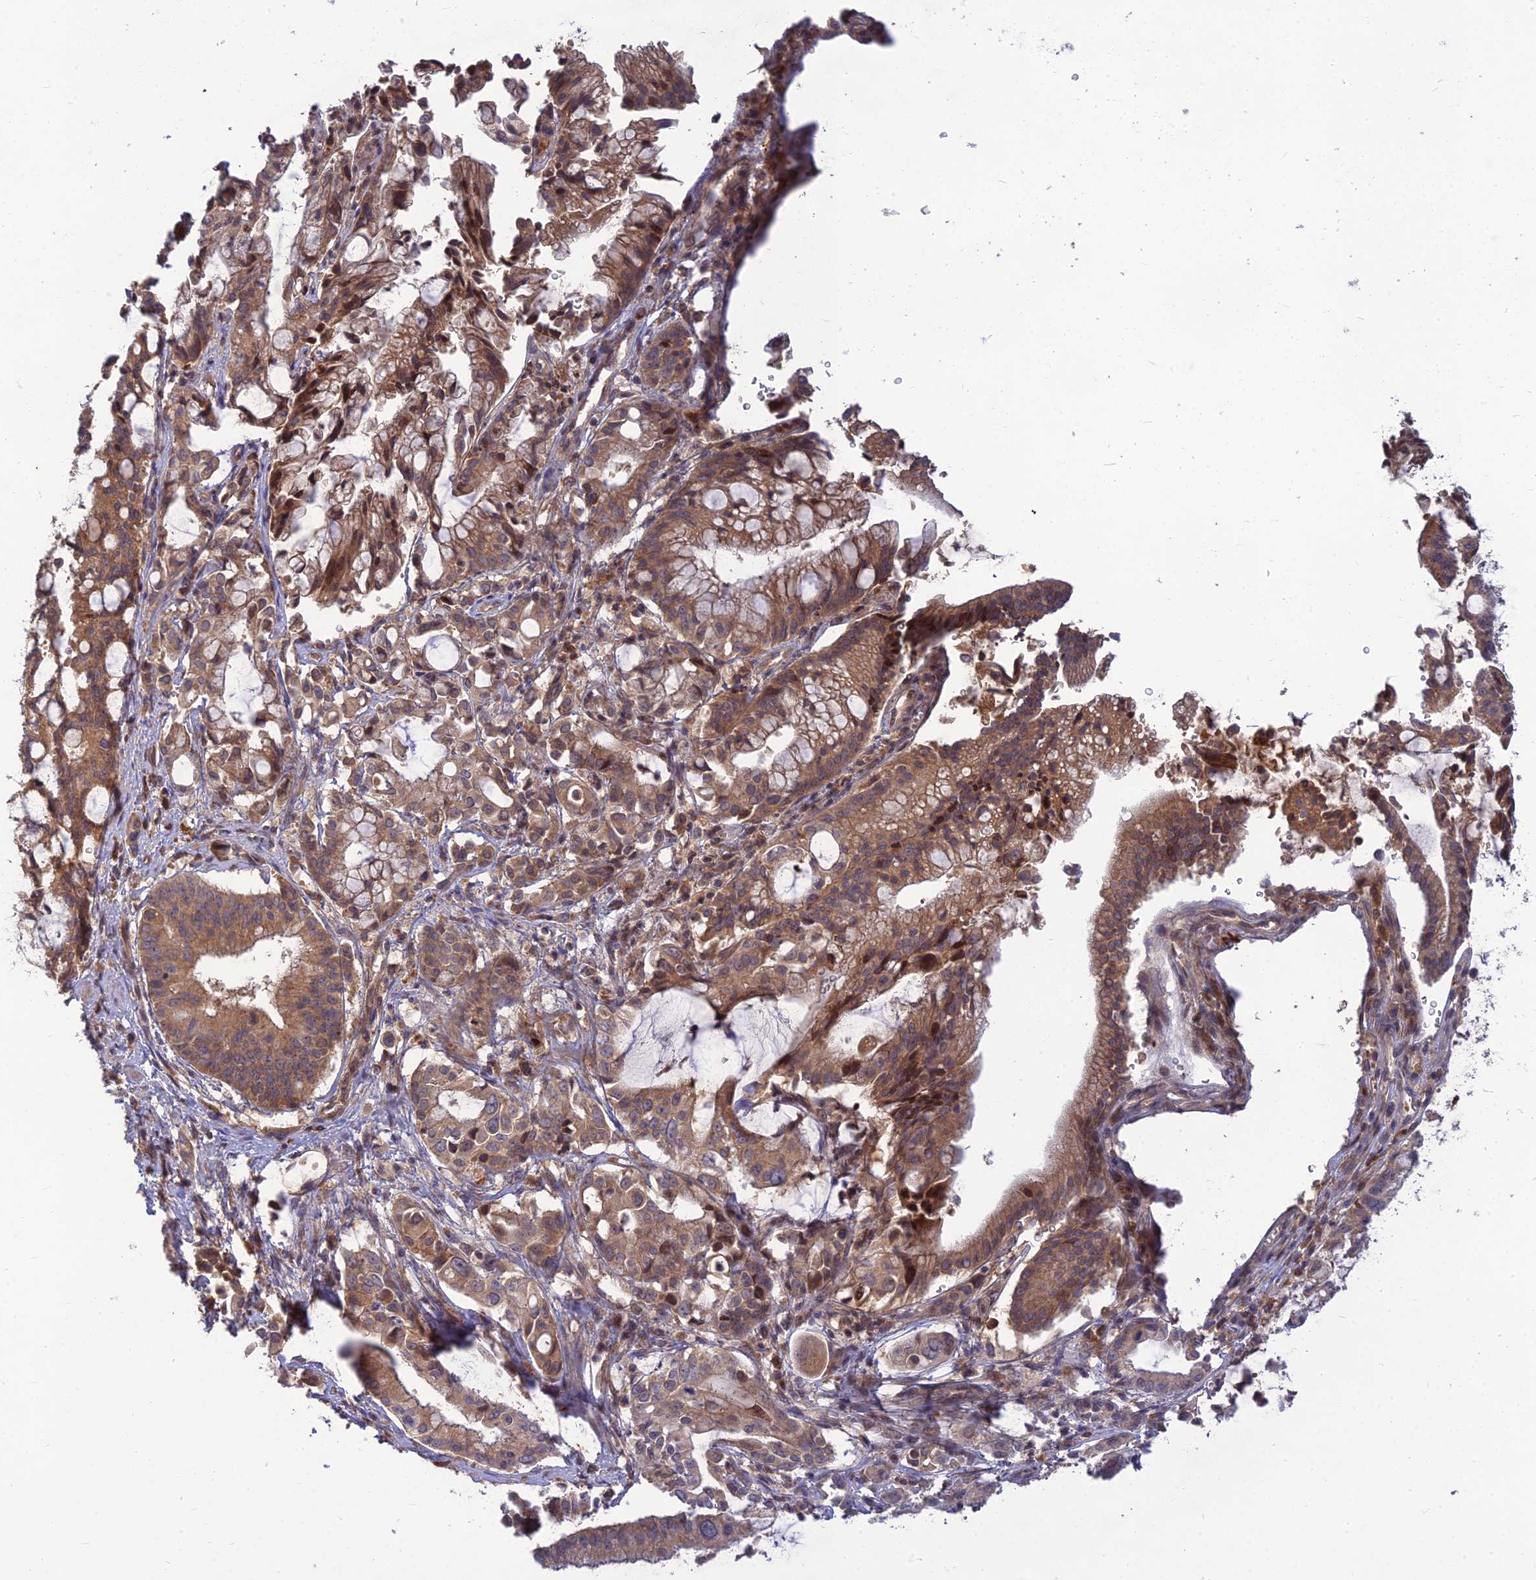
{"staining": {"intensity": "moderate", "quantity": ">75%", "location": "cytoplasmic/membranous"}, "tissue": "pancreatic cancer", "cell_type": "Tumor cells", "image_type": "cancer", "snomed": [{"axis": "morphology", "description": "Adenocarcinoma, NOS"}, {"axis": "topography", "description": "Pancreas"}], "caption": "Immunohistochemical staining of pancreatic adenocarcinoma displays moderate cytoplasmic/membranous protein positivity in approximately >75% of tumor cells.", "gene": "FAM151B", "patient": {"sex": "male", "age": 68}}